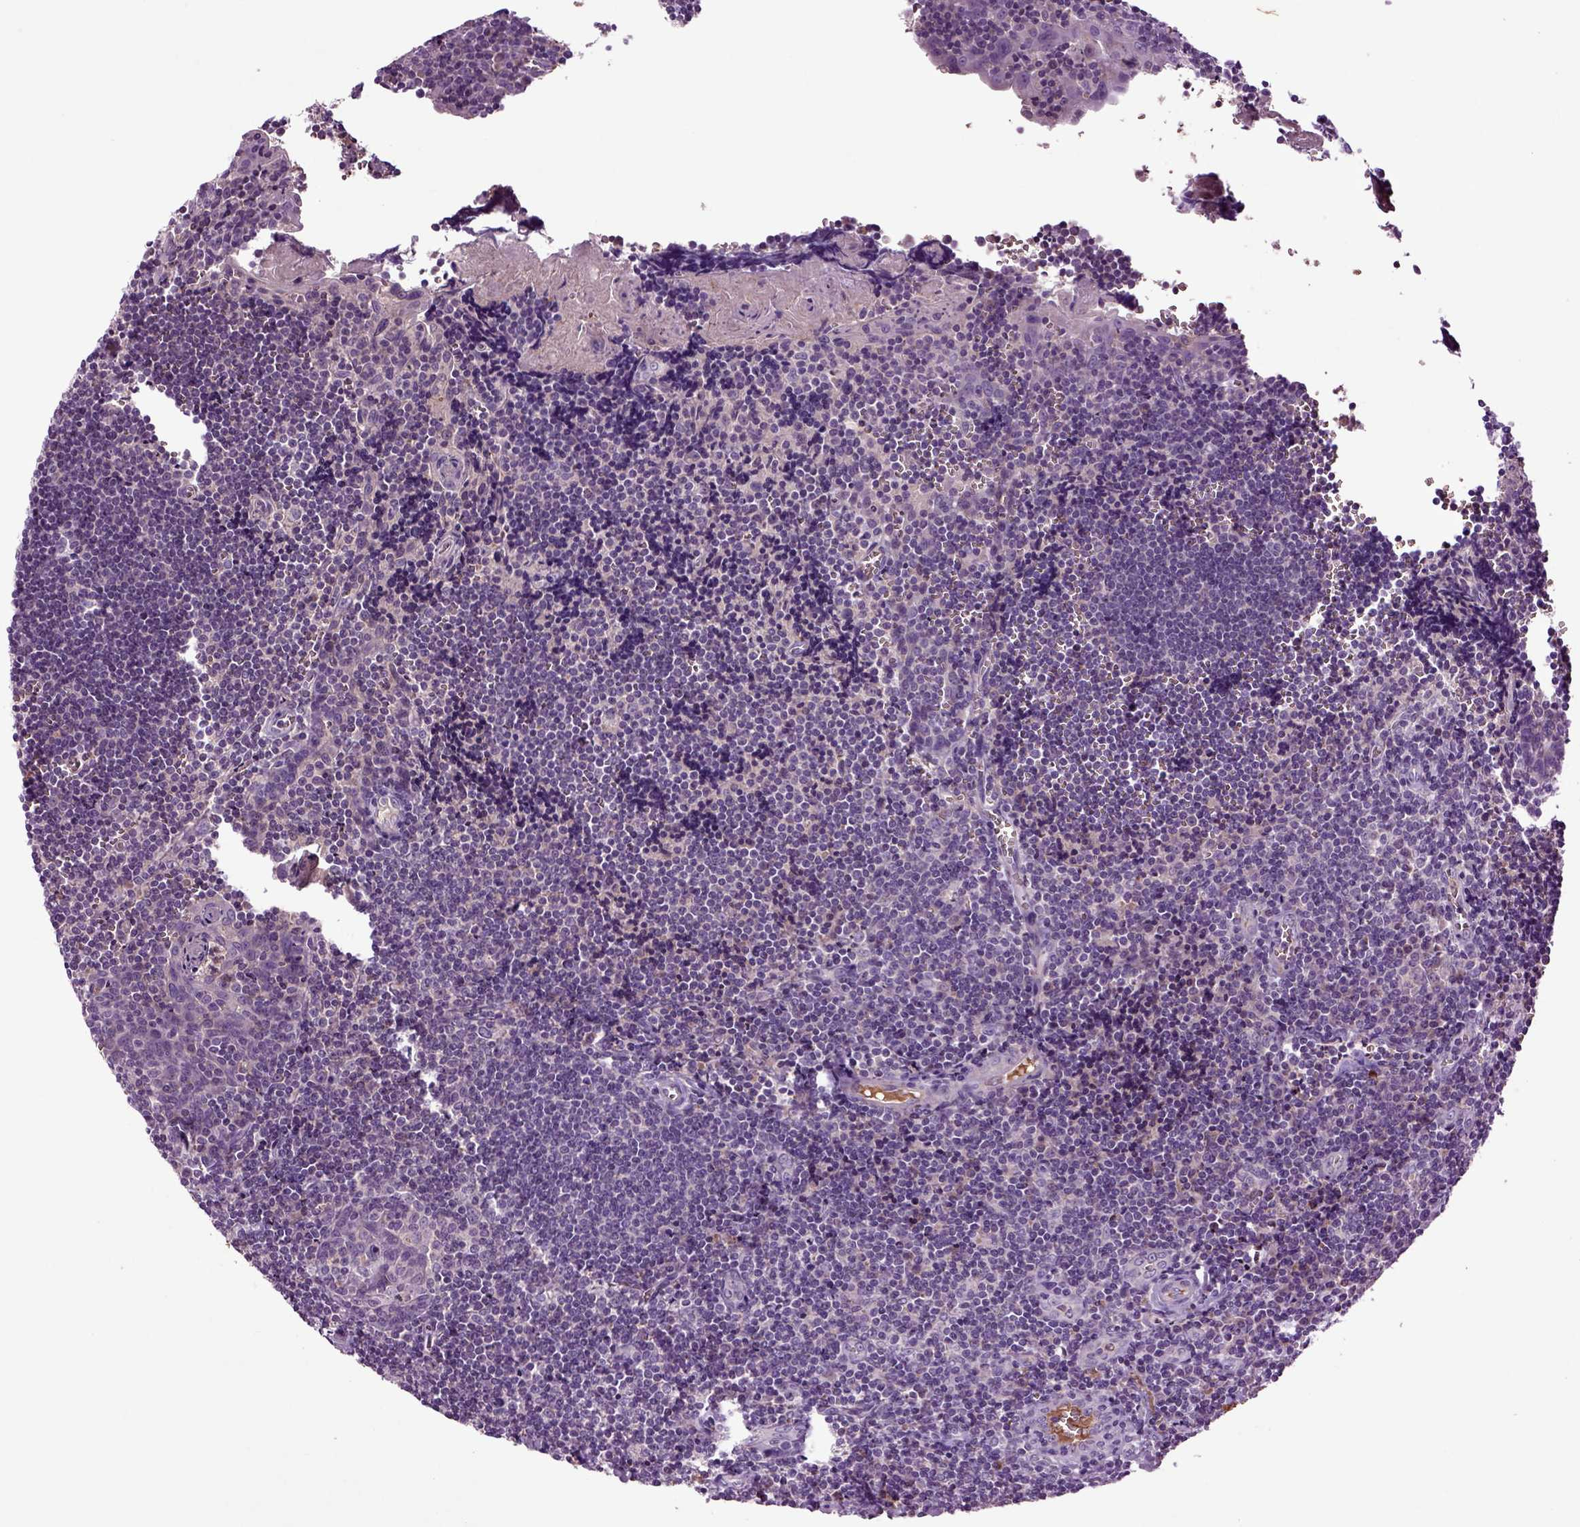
{"staining": {"intensity": "strong", "quantity": "<25%", "location": "cytoplasmic/membranous"}, "tissue": "tonsil", "cell_type": "Germinal center cells", "image_type": "normal", "snomed": [{"axis": "morphology", "description": "Normal tissue, NOS"}, {"axis": "morphology", "description": "Inflammation, NOS"}, {"axis": "topography", "description": "Tonsil"}], "caption": "High-power microscopy captured an IHC photomicrograph of benign tonsil, revealing strong cytoplasmic/membranous positivity in approximately <25% of germinal center cells. (DAB (3,3'-diaminobenzidine) IHC, brown staining for protein, blue staining for nuclei).", "gene": "SPON1", "patient": {"sex": "female", "age": 31}}